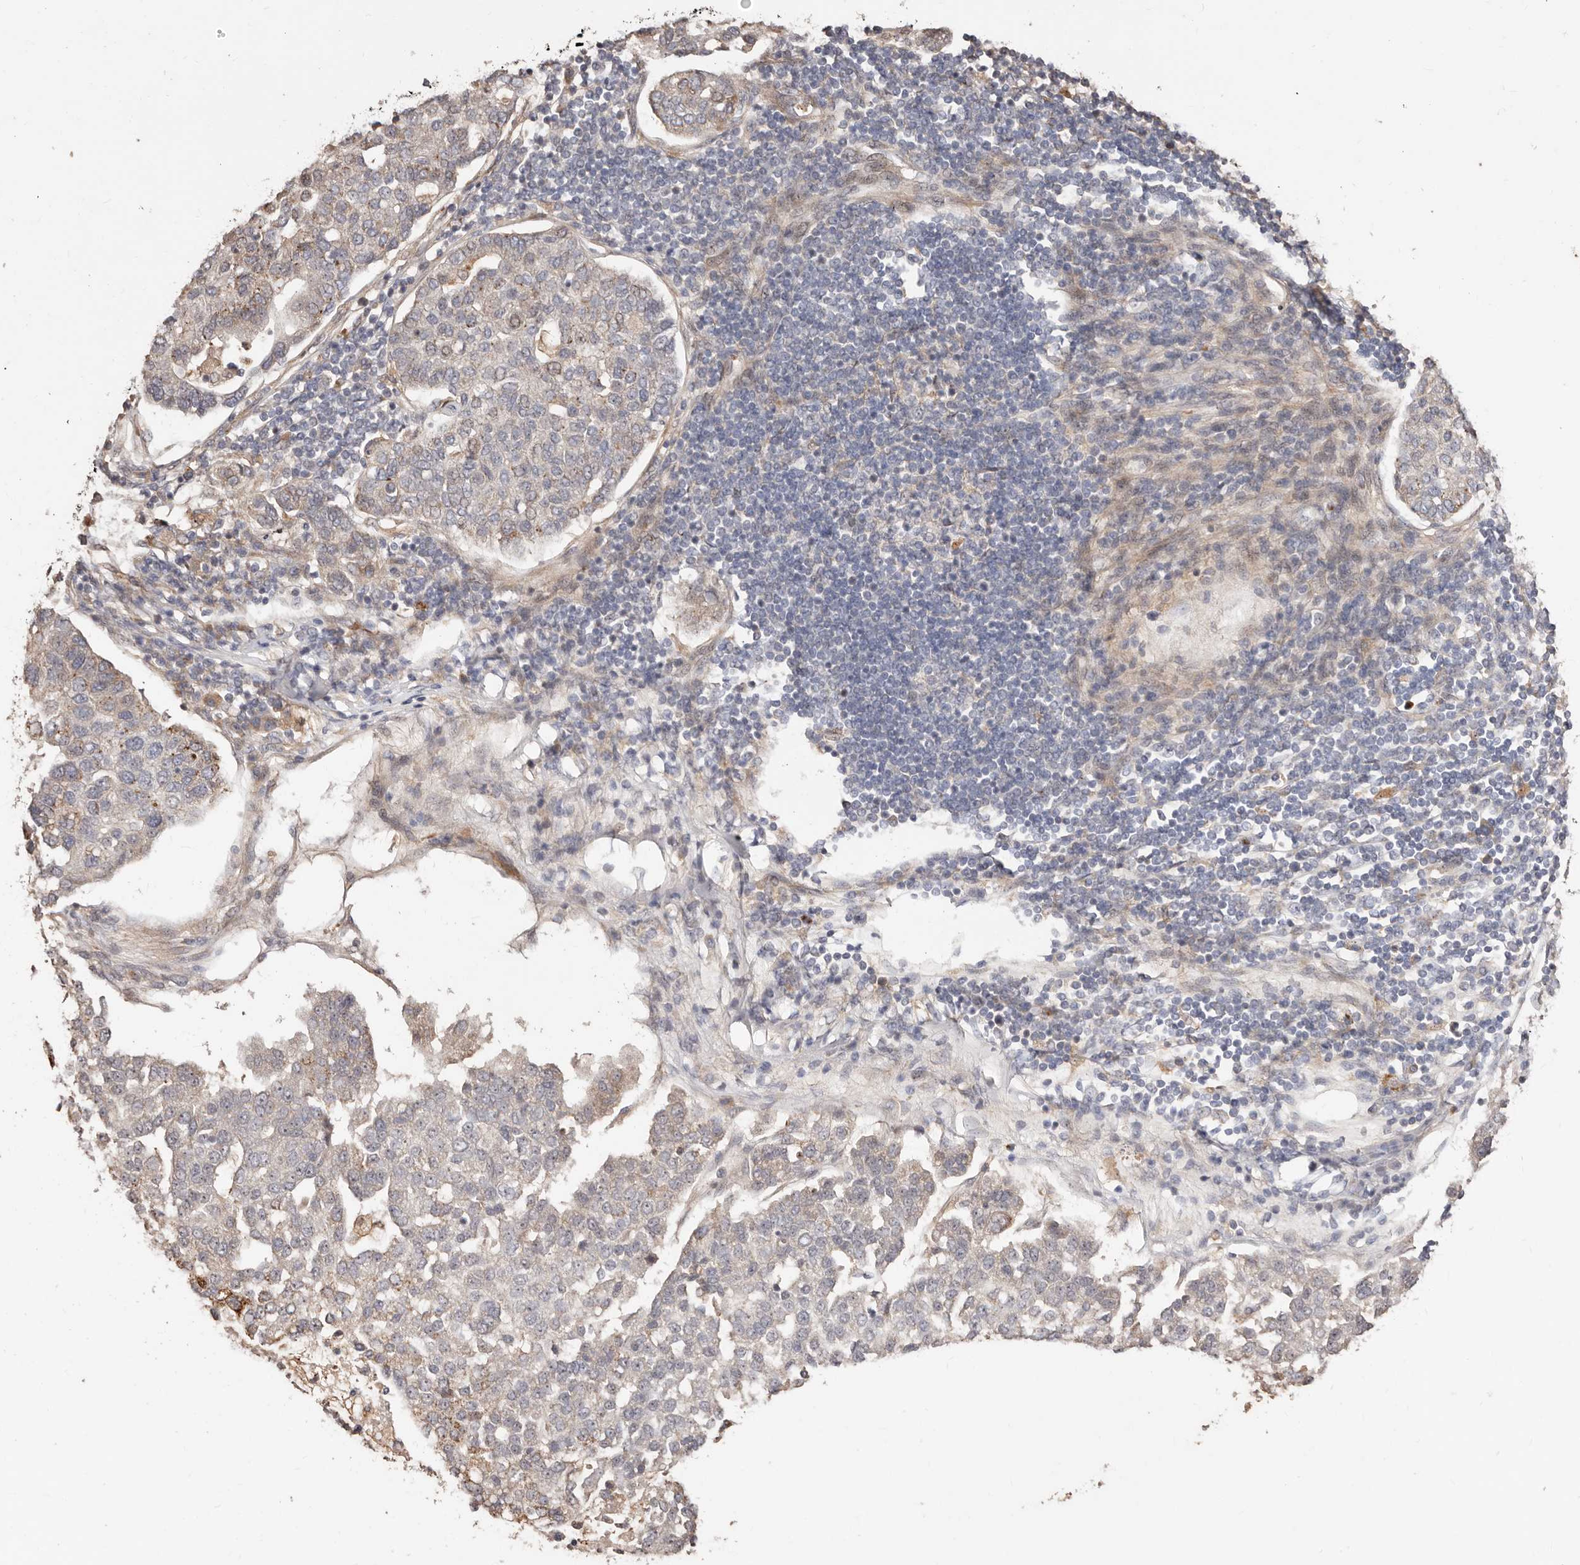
{"staining": {"intensity": "moderate", "quantity": "<25%", "location": "cytoplasmic/membranous"}, "tissue": "pancreatic cancer", "cell_type": "Tumor cells", "image_type": "cancer", "snomed": [{"axis": "morphology", "description": "Adenocarcinoma, NOS"}, {"axis": "topography", "description": "Pancreas"}], "caption": "Adenocarcinoma (pancreatic) was stained to show a protein in brown. There is low levels of moderate cytoplasmic/membranous staining in approximately <25% of tumor cells.", "gene": "APOL6", "patient": {"sex": "female", "age": 61}}